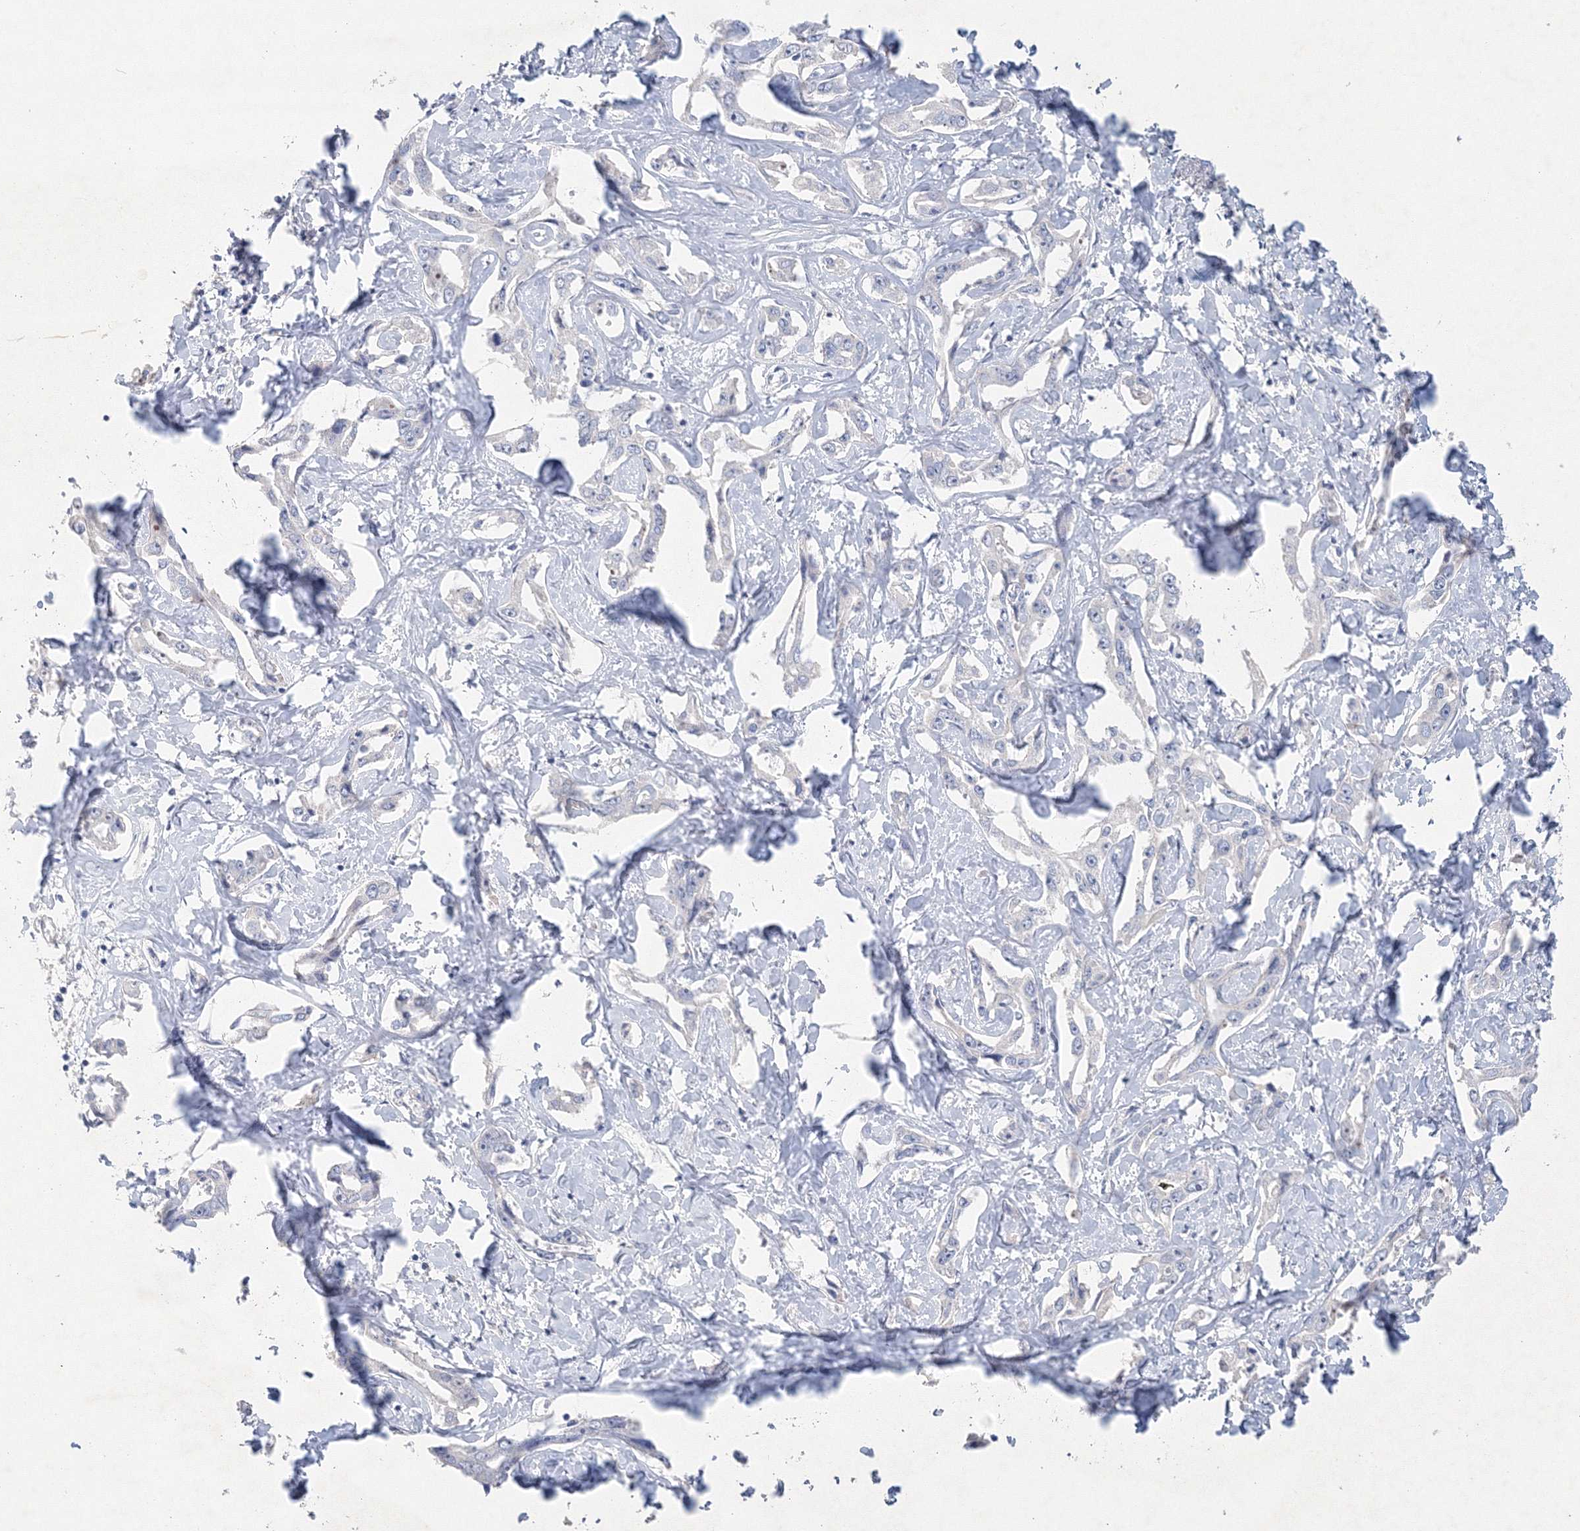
{"staining": {"intensity": "negative", "quantity": "none", "location": "none"}, "tissue": "liver cancer", "cell_type": "Tumor cells", "image_type": "cancer", "snomed": [{"axis": "morphology", "description": "Cholangiocarcinoma"}, {"axis": "topography", "description": "Liver"}], "caption": "Immunohistochemical staining of human liver cholangiocarcinoma displays no significant positivity in tumor cells. The staining was performed using DAB to visualize the protein expression in brown, while the nuclei were stained in blue with hematoxylin (Magnification: 20x).", "gene": "OSBPL6", "patient": {"sex": "male", "age": 59}}